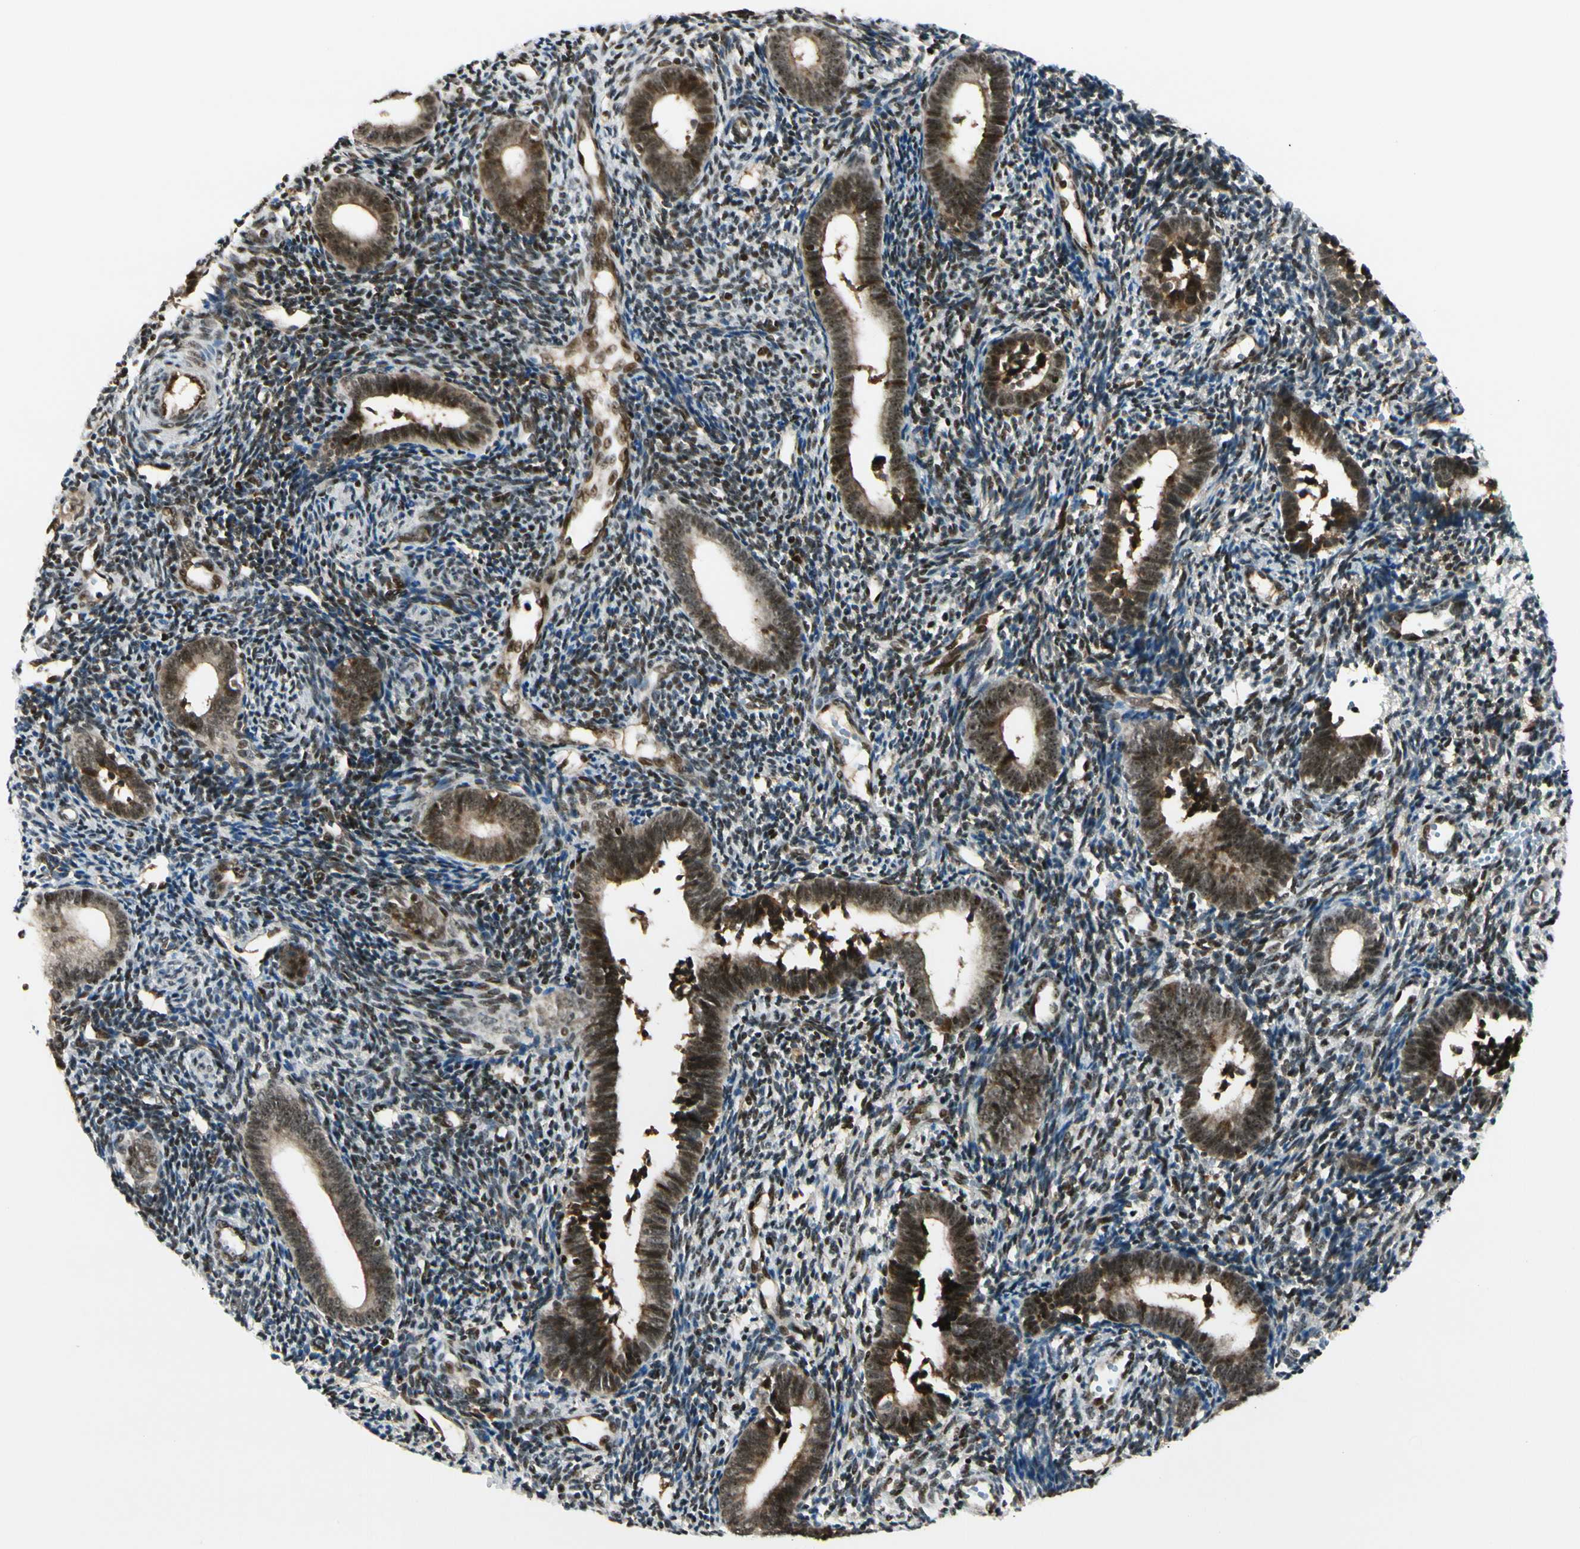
{"staining": {"intensity": "strong", "quantity": "25%-75%", "location": "nuclear"}, "tissue": "endometrium", "cell_type": "Cells in endometrial stroma", "image_type": "normal", "snomed": [{"axis": "morphology", "description": "Normal tissue, NOS"}, {"axis": "topography", "description": "Uterus"}, {"axis": "topography", "description": "Endometrium"}], "caption": "Immunohistochemistry photomicrograph of unremarkable endometrium stained for a protein (brown), which shows high levels of strong nuclear staining in about 25%-75% of cells in endometrial stroma.", "gene": "DAXX", "patient": {"sex": "female", "age": 33}}